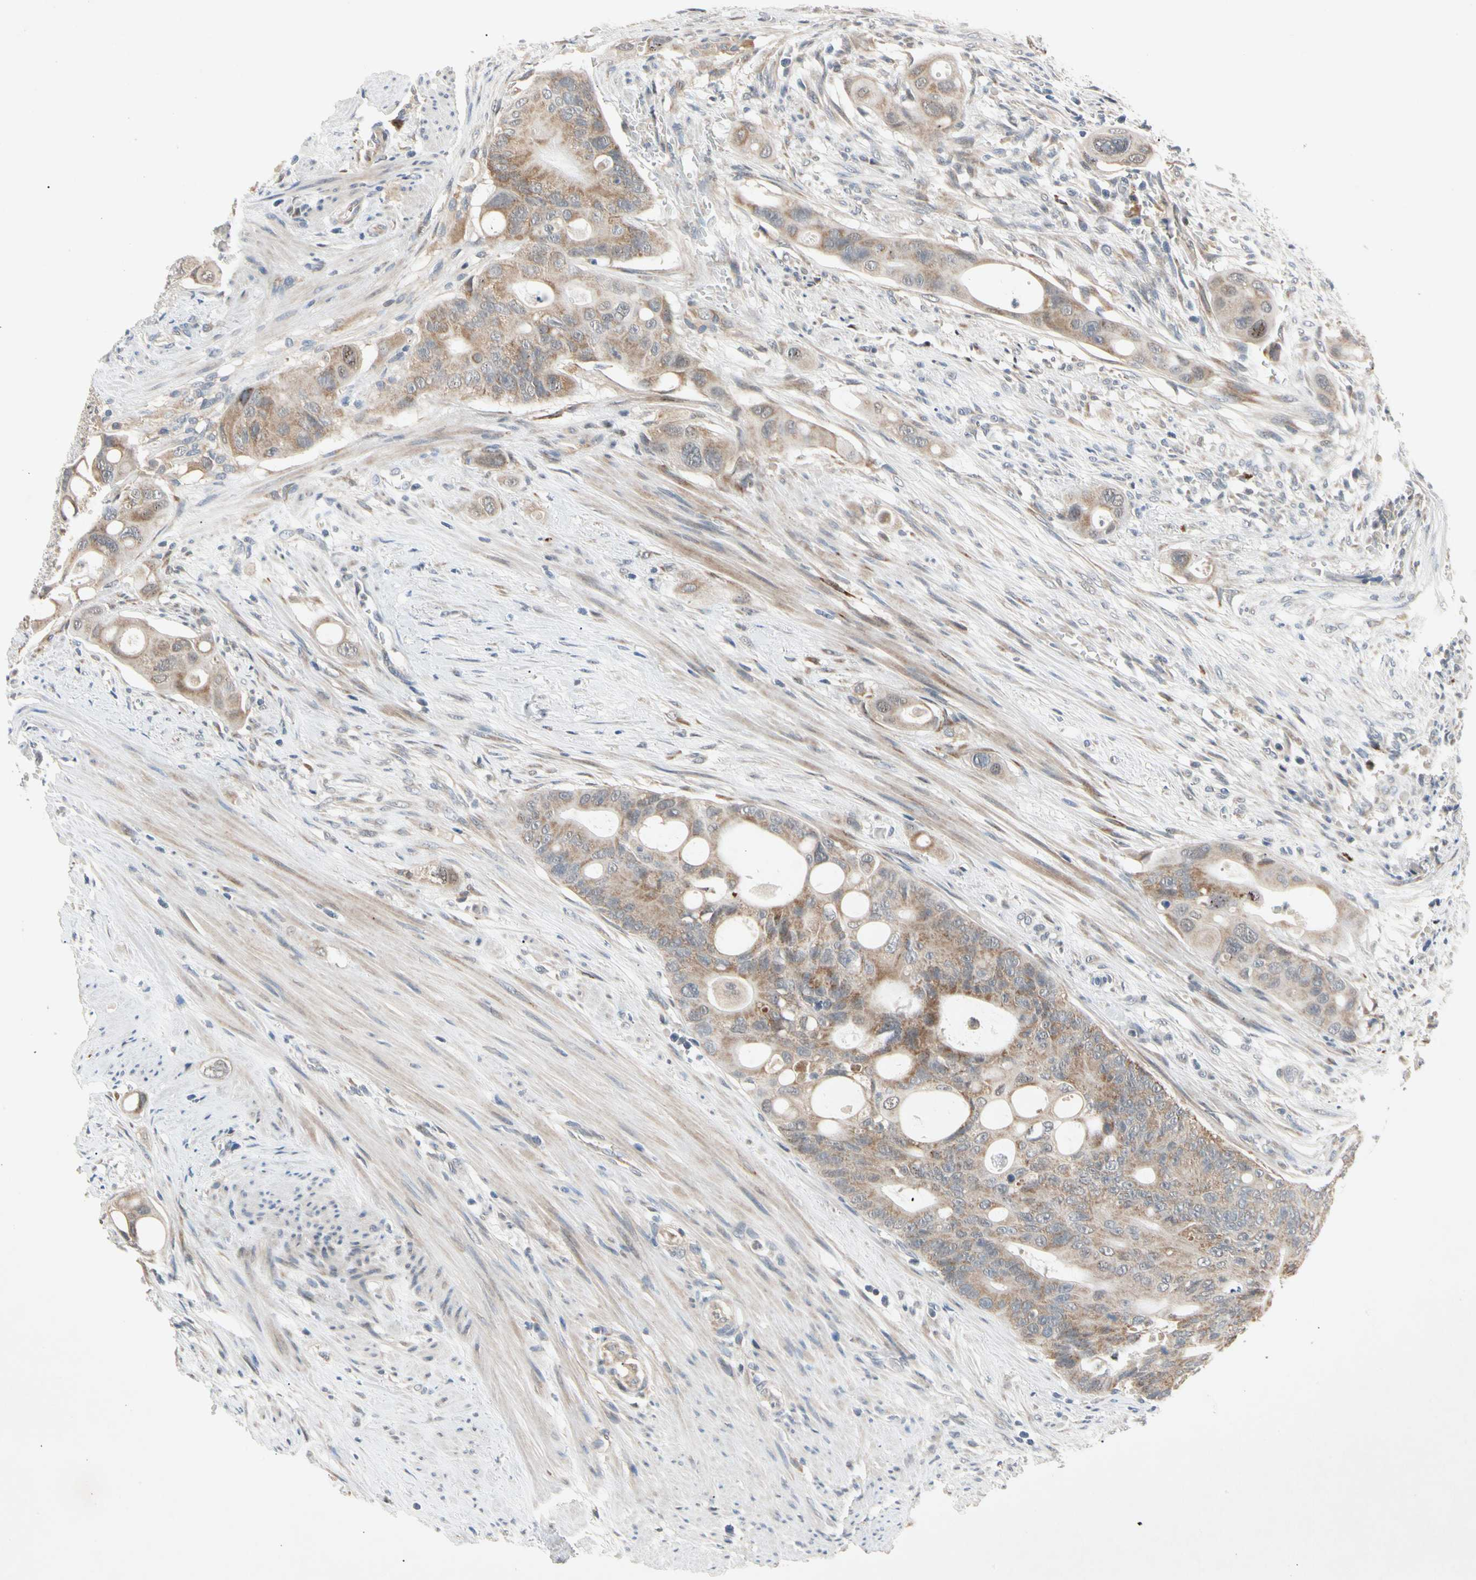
{"staining": {"intensity": "moderate", "quantity": ">75%", "location": "cytoplasmic/membranous"}, "tissue": "colorectal cancer", "cell_type": "Tumor cells", "image_type": "cancer", "snomed": [{"axis": "morphology", "description": "Adenocarcinoma, NOS"}, {"axis": "topography", "description": "Colon"}], "caption": "Protein analysis of colorectal cancer tissue displays moderate cytoplasmic/membranous expression in about >75% of tumor cells.", "gene": "MARK1", "patient": {"sex": "female", "age": 57}}